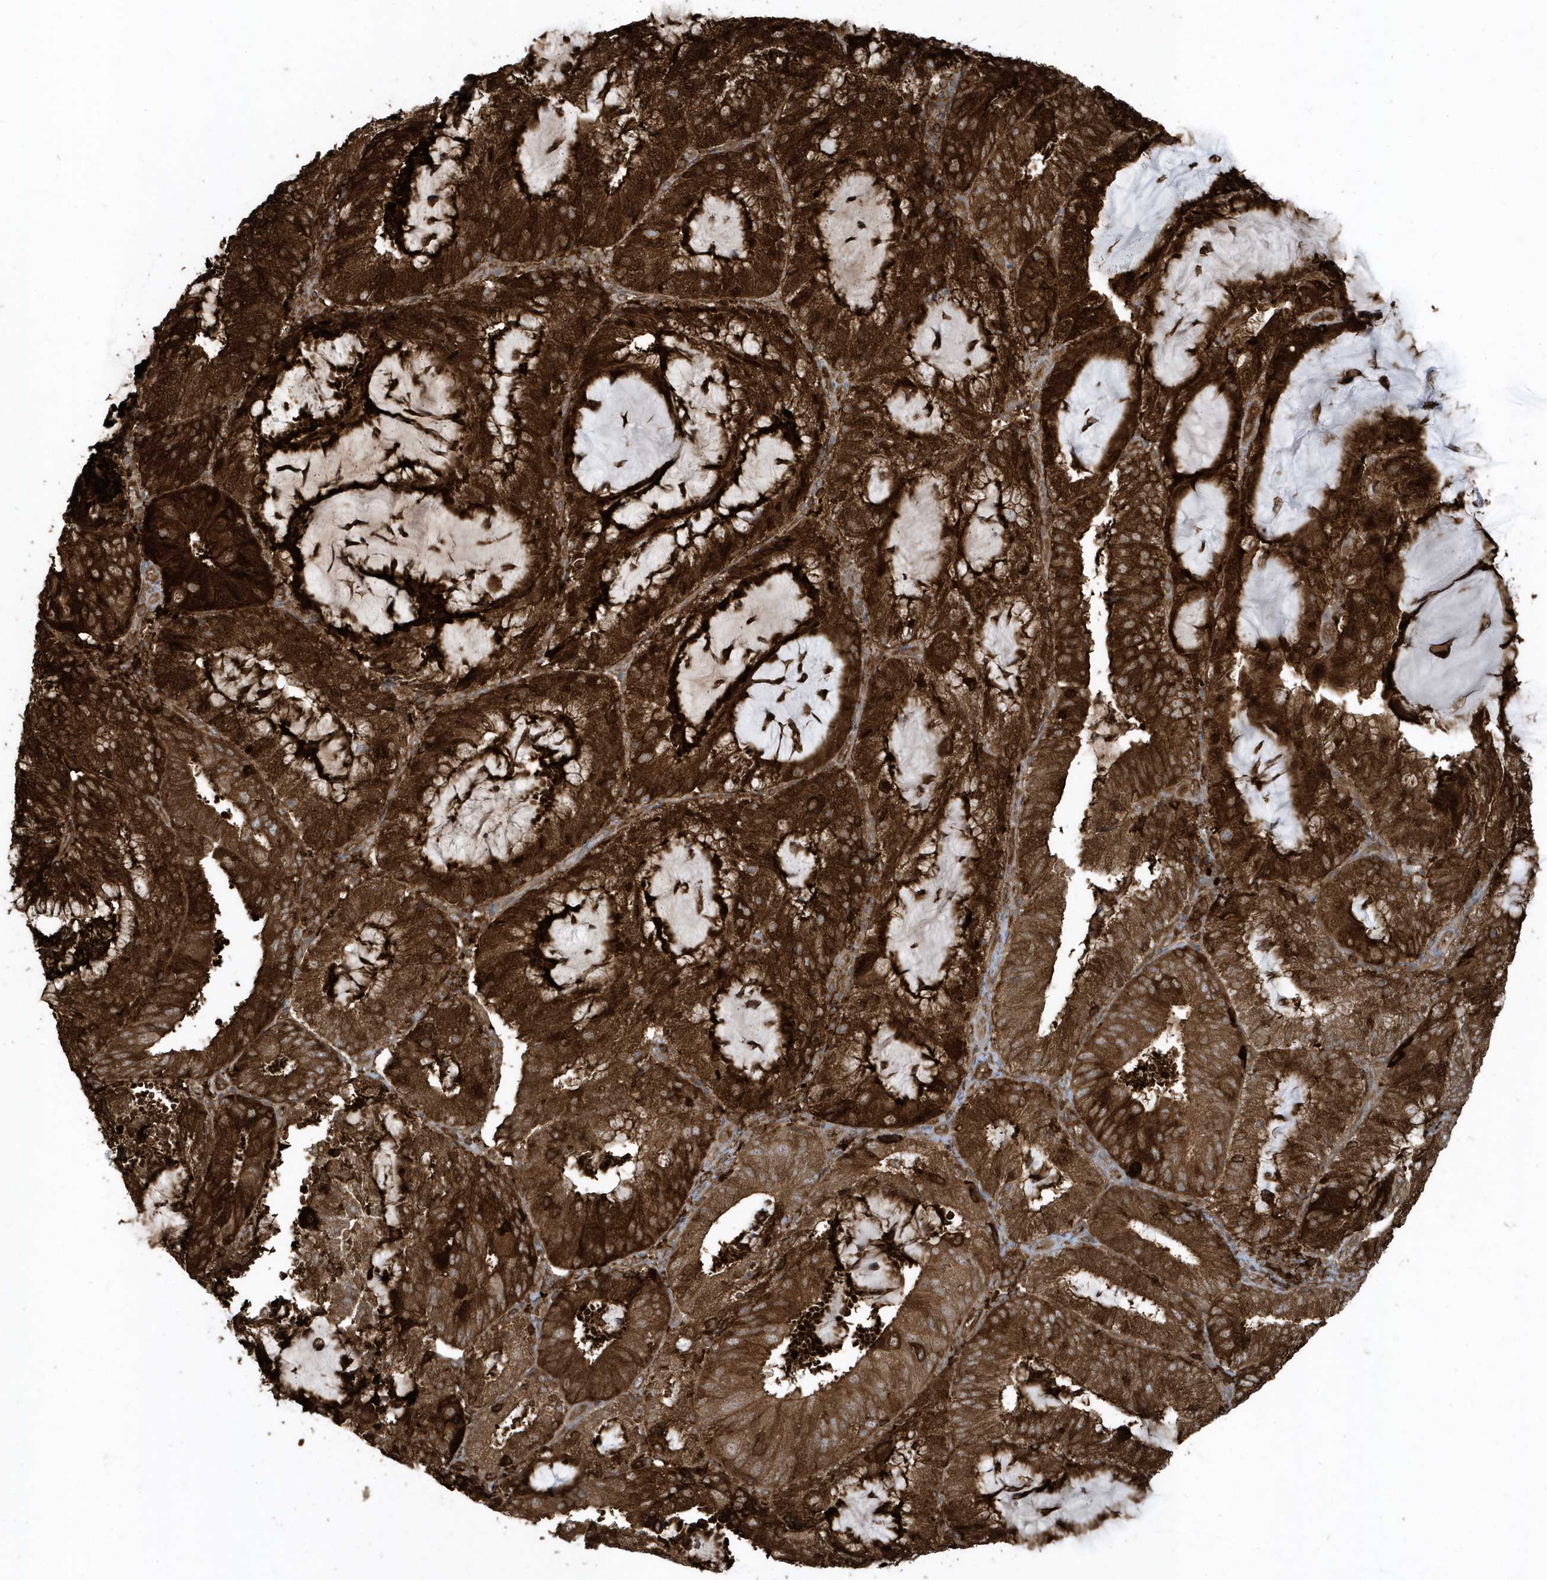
{"staining": {"intensity": "strong", "quantity": ">75%", "location": "cytoplasmic/membranous"}, "tissue": "endometrial cancer", "cell_type": "Tumor cells", "image_type": "cancer", "snomed": [{"axis": "morphology", "description": "Adenocarcinoma, NOS"}, {"axis": "topography", "description": "Endometrium"}], "caption": "Human endometrial cancer stained for a protein (brown) demonstrates strong cytoplasmic/membranous positive positivity in about >75% of tumor cells.", "gene": "CLCN6", "patient": {"sex": "female", "age": 81}}